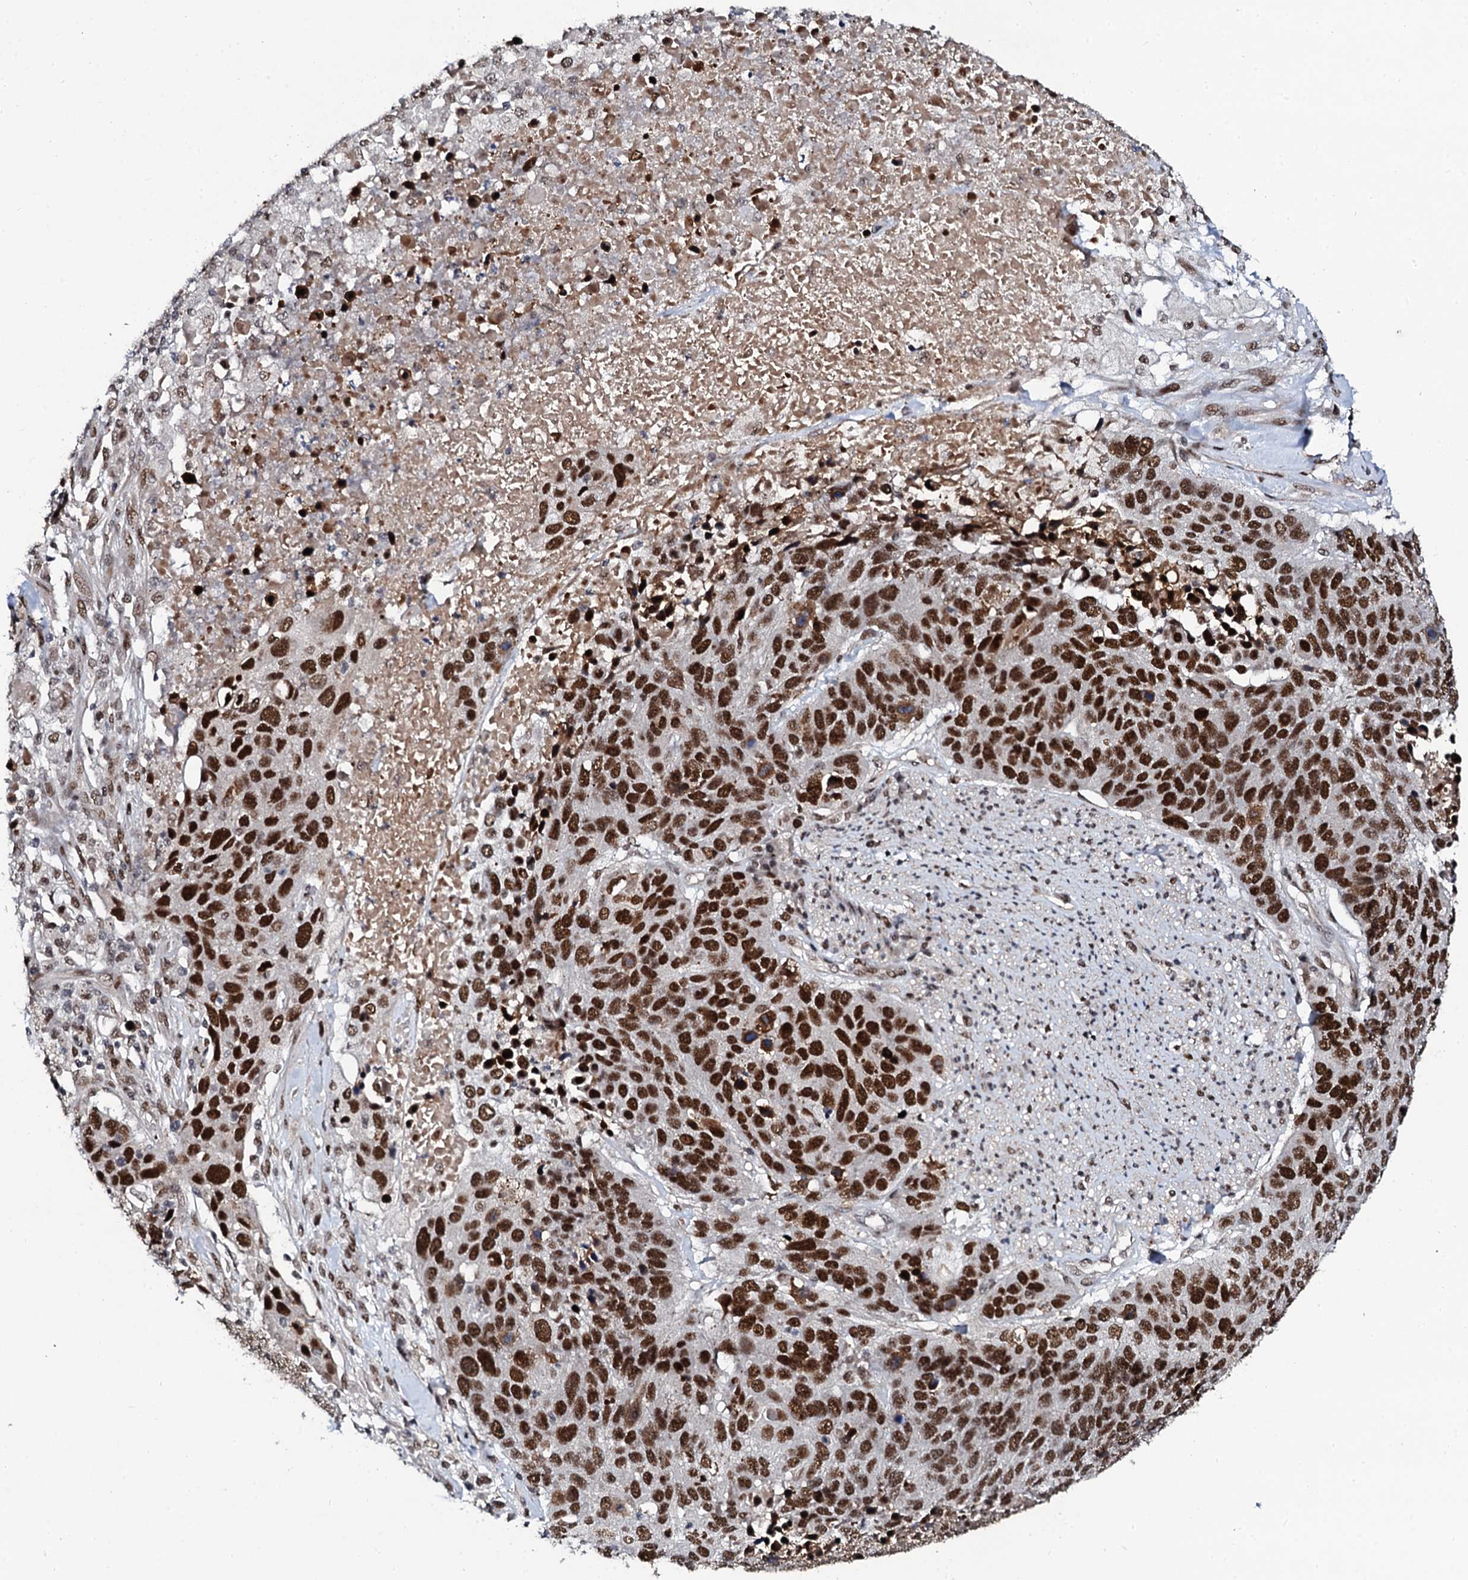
{"staining": {"intensity": "strong", "quantity": ">75%", "location": "nuclear"}, "tissue": "lung cancer", "cell_type": "Tumor cells", "image_type": "cancer", "snomed": [{"axis": "morphology", "description": "Normal tissue, NOS"}, {"axis": "morphology", "description": "Squamous cell carcinoma, NOS"}, {"axis": "topography", "description": "Lymph node"}, {"axis": "topography", "description": "Lung"}], "caption": "Immunohistochemical staining of human squamous cell carcinoma (lung) shows high levels of strong nuclear protein staining in about >75% of tumor cells. (Stains: DAB (3,3'-diaminobenzidine) in brown, nuclei in blue, Microscopy: brightfield microscopy at high magnification).", "gene": "CSTF3", "patient": {"sex": "male", "age": 66}}